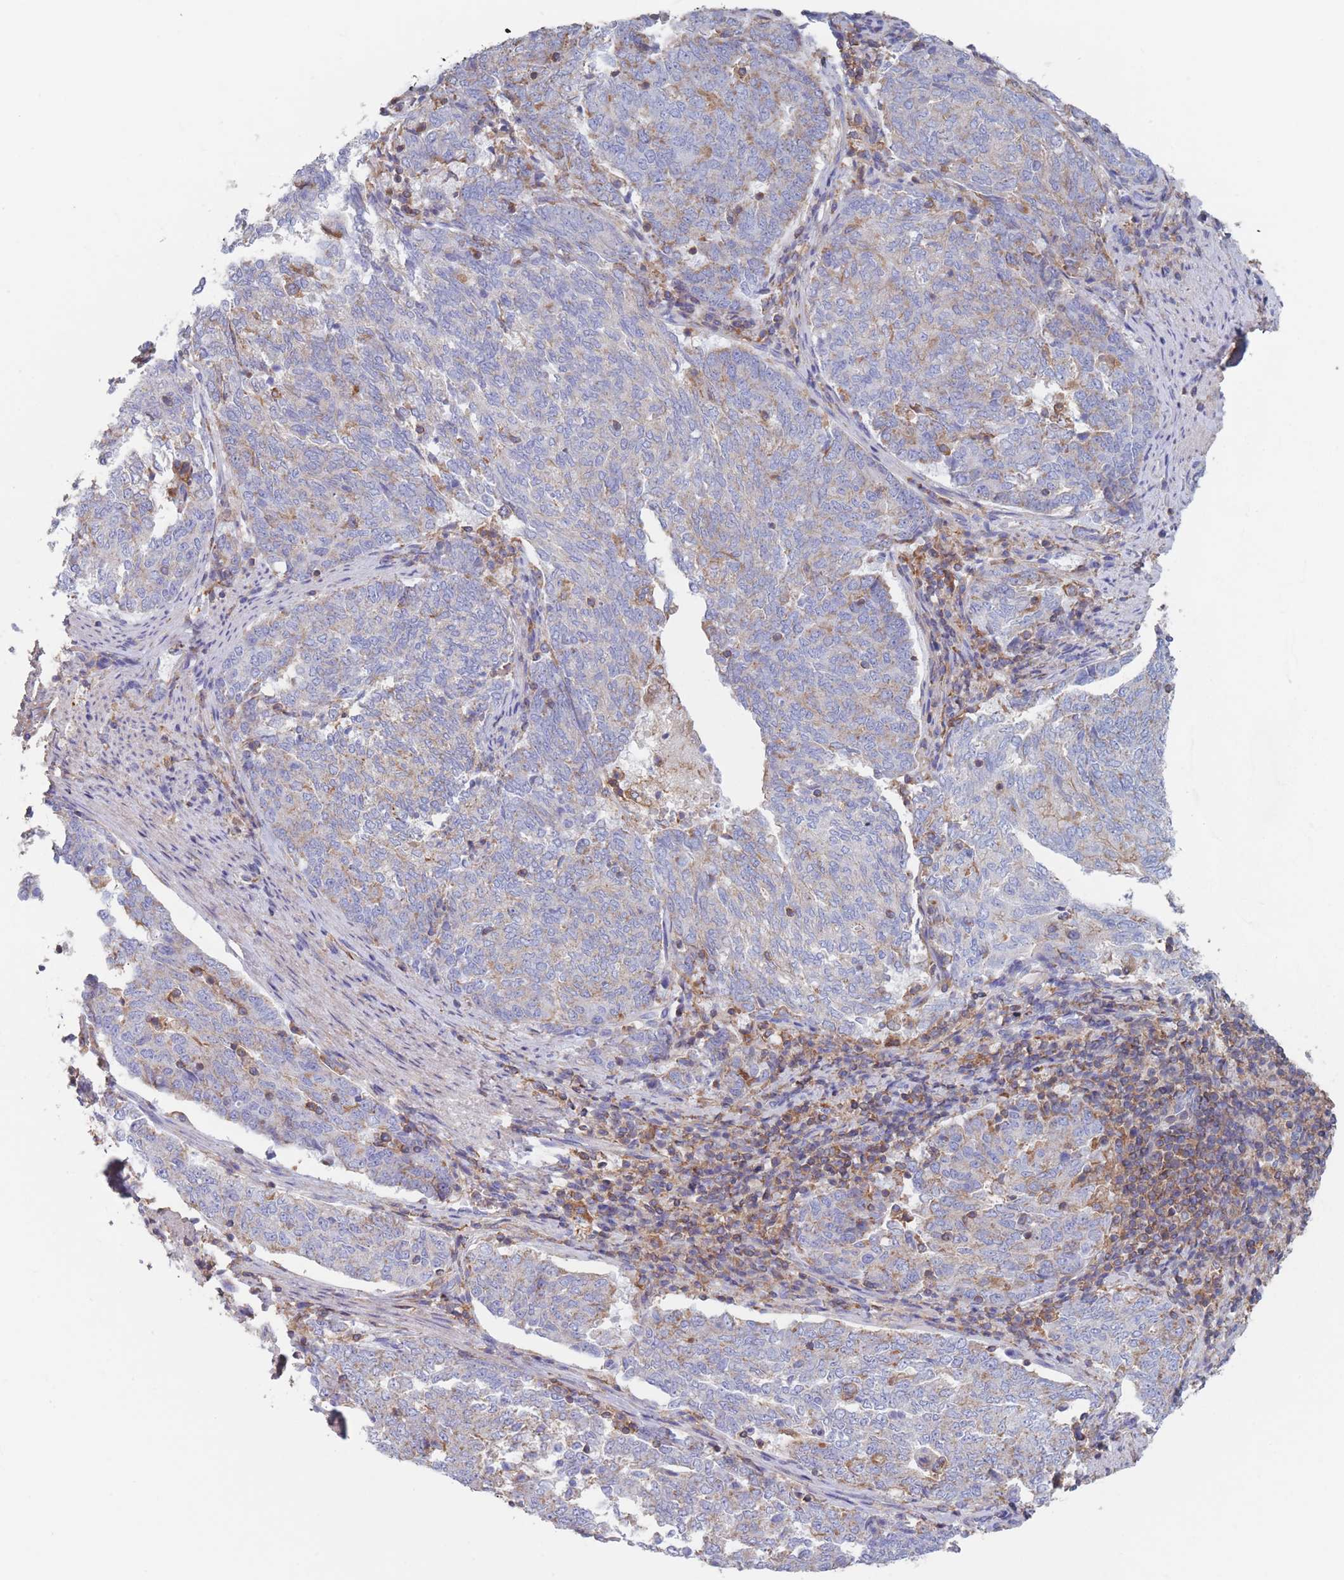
{"staining": {"intensity": "weak", "quantity": "<25%", "location": "cytoplasmic/membranous"}, "tissue": "endometrial cancer", "cell_type": "Tumor cells", "image_type": "cancer", "snomed": [{"axis": "morphology", "description": "Adenocarcinoma, NOS"}, {"axis": "topography", "description": "Endometrium"}], "caption": "This image is of adenocarcinoma (endometrial) stained with immunohistochemistry to label a protein in brown with the nuclei are counter-stained blue. There is no positivity in tumor cells. The staining is performed using DAB brown chromogen with nuclei counter-stained in using hematoxylin.", "gene": "ADH1A", "patient": {"sex": "female", "age": 80}}